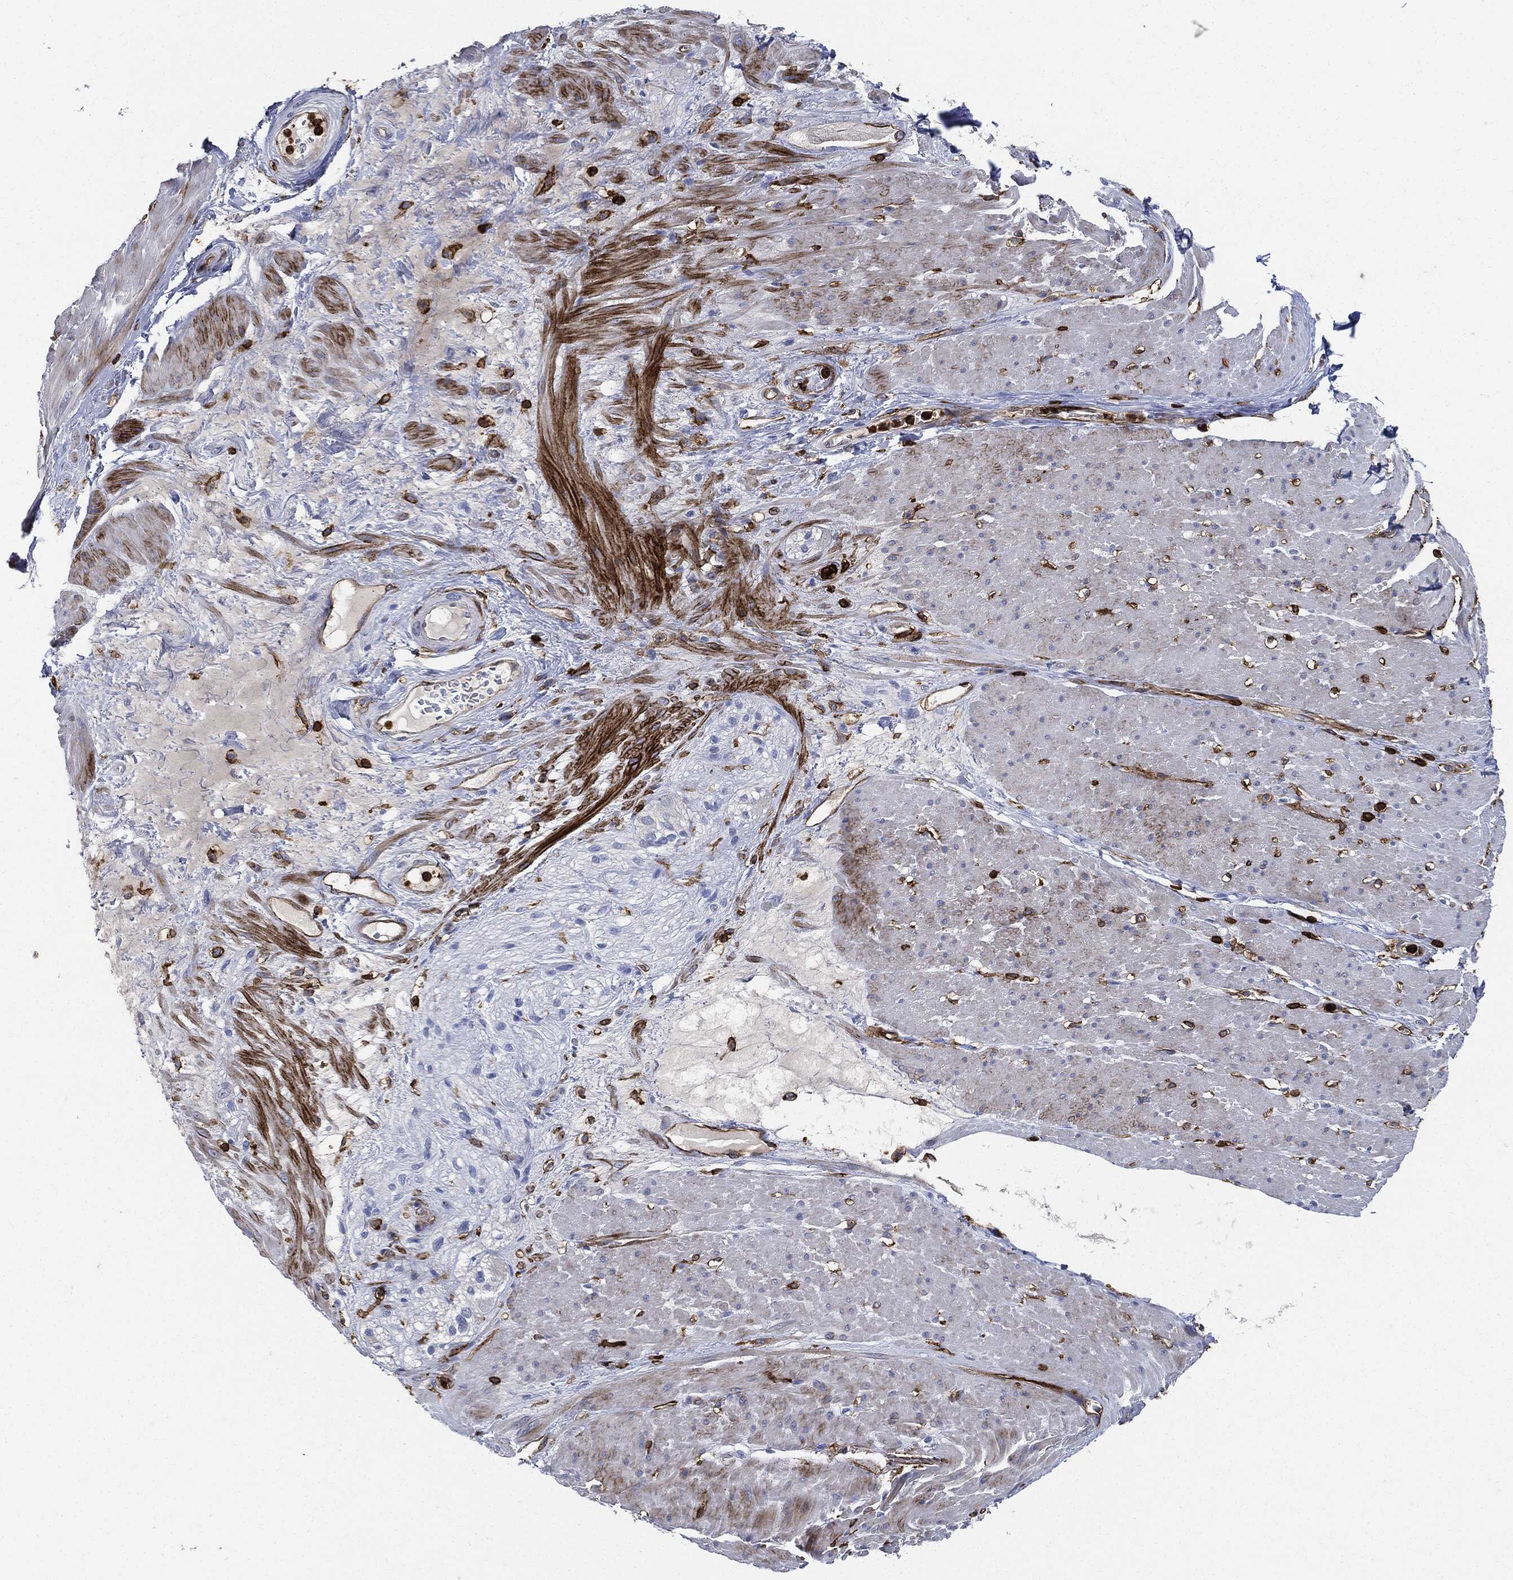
{"staining": {"intensity": "weak", "quantity": "<25%", "location": "cytoplasmic/membranous"}, "tissue": "smooth muscle", "cell_type": "Smooth muscle cells", "image_type": "normal", "snomed": [{"axis": "morphology", "description": "Normal tissue, NOS"}, {"axis": "topography", "description": "Soft tissue"}, {"axis": "topography", "description": "Smooth muscle"}], "caption": "Smooth muscle stained for a protein using immunohistochemistry (IHC) displays no expression smooth muscle cells.", "gene": "PTPRC", "patient": {"sex": "male", "age": 72}}